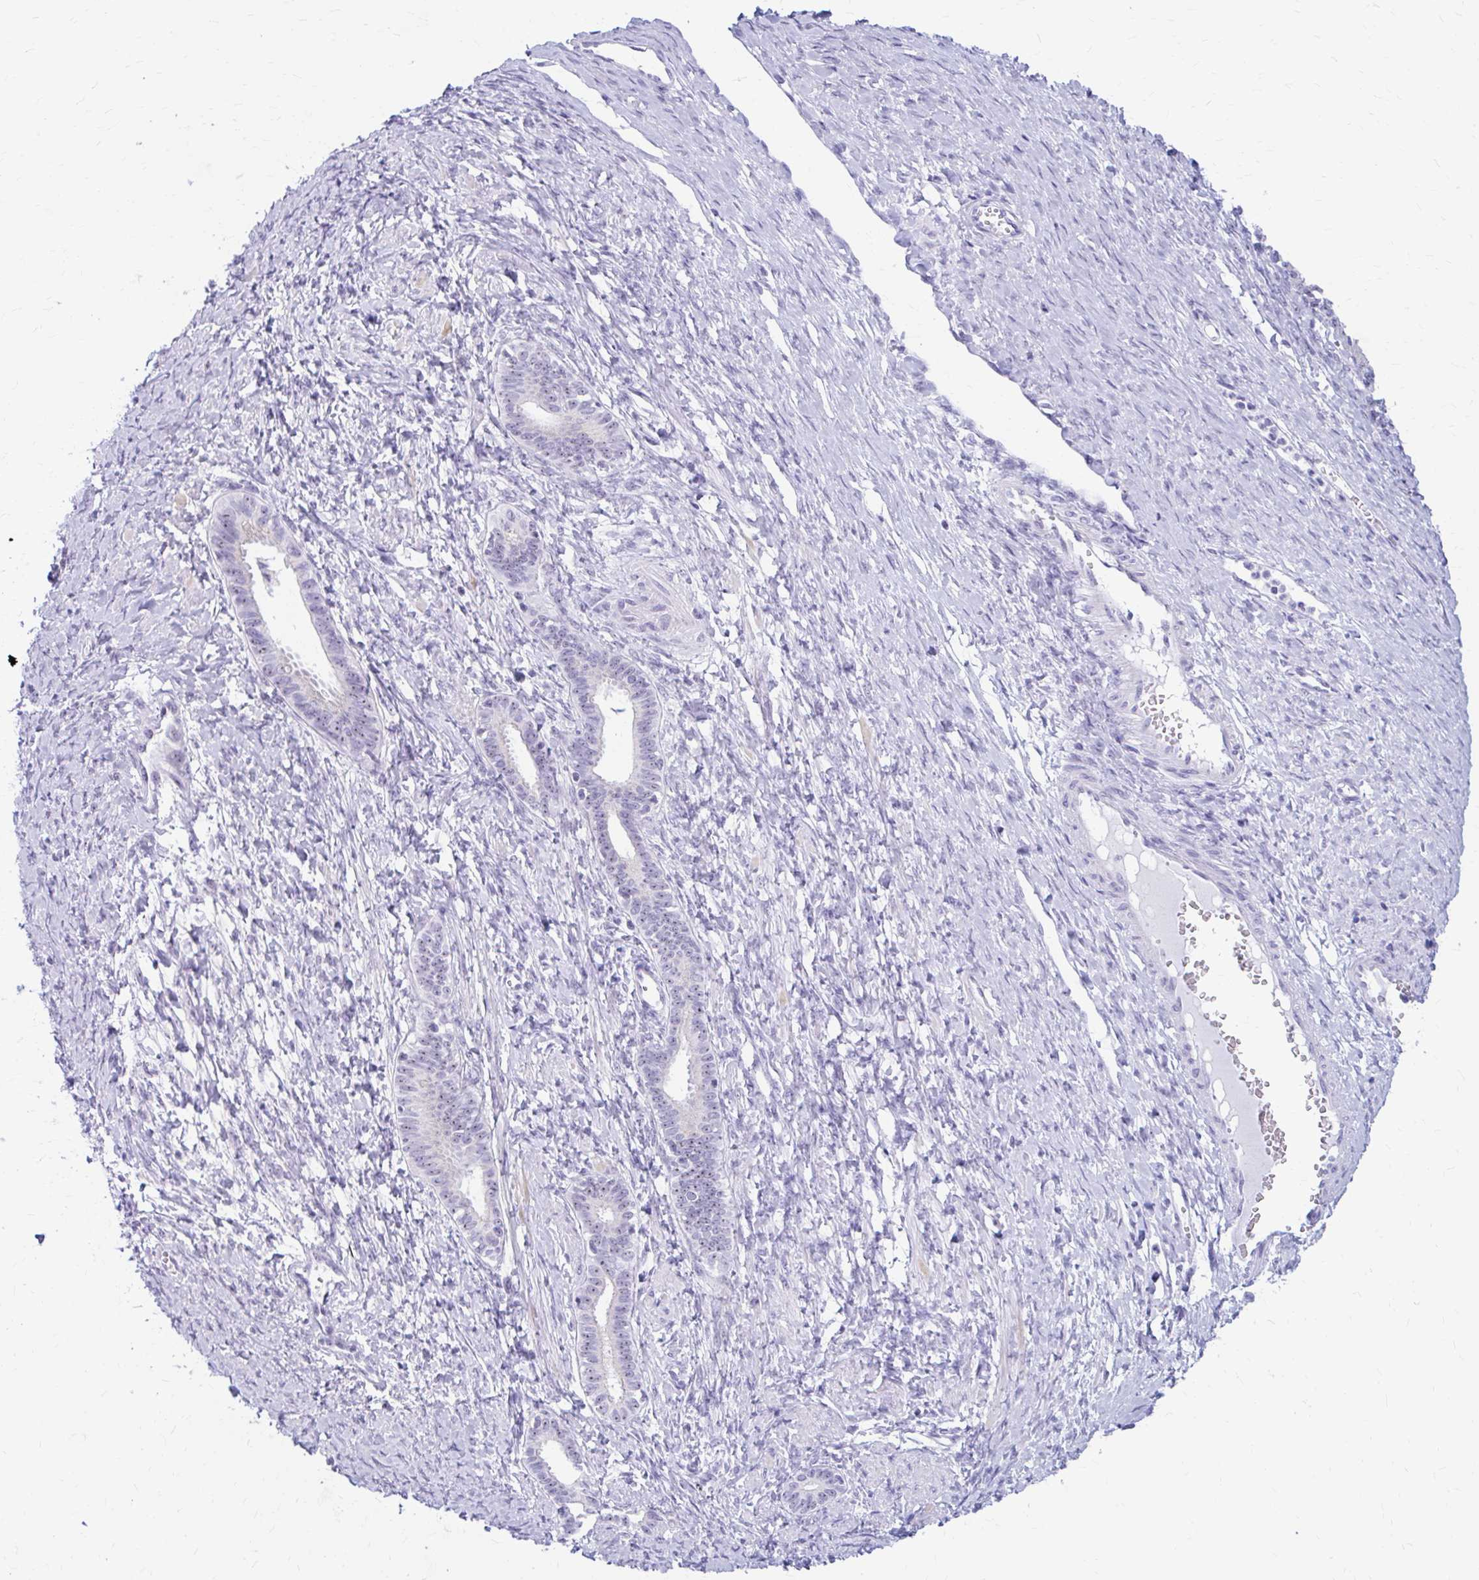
{"staining": {"intensity": "weak", "quantity": "25%-75%", "location": "nuclear"}, "tissue": "ovarian cancer", "cell_type": "Tumor cells", "image_type": "cancer", "snomed": [{"axis": "morphology", "description": "Cystadenocarcinoma, mucinous, NOS"}, {"axis": "topography", "description": "Ovary"}], "caption": "The immunohistochemical stain labels weak nuclear positivity in tumor cells of ovarian cancer (mucinous cystadenocarcinoma) tissue.", "gene": "FTSJ3", "patient": {"sex": "female", "age": 73}}